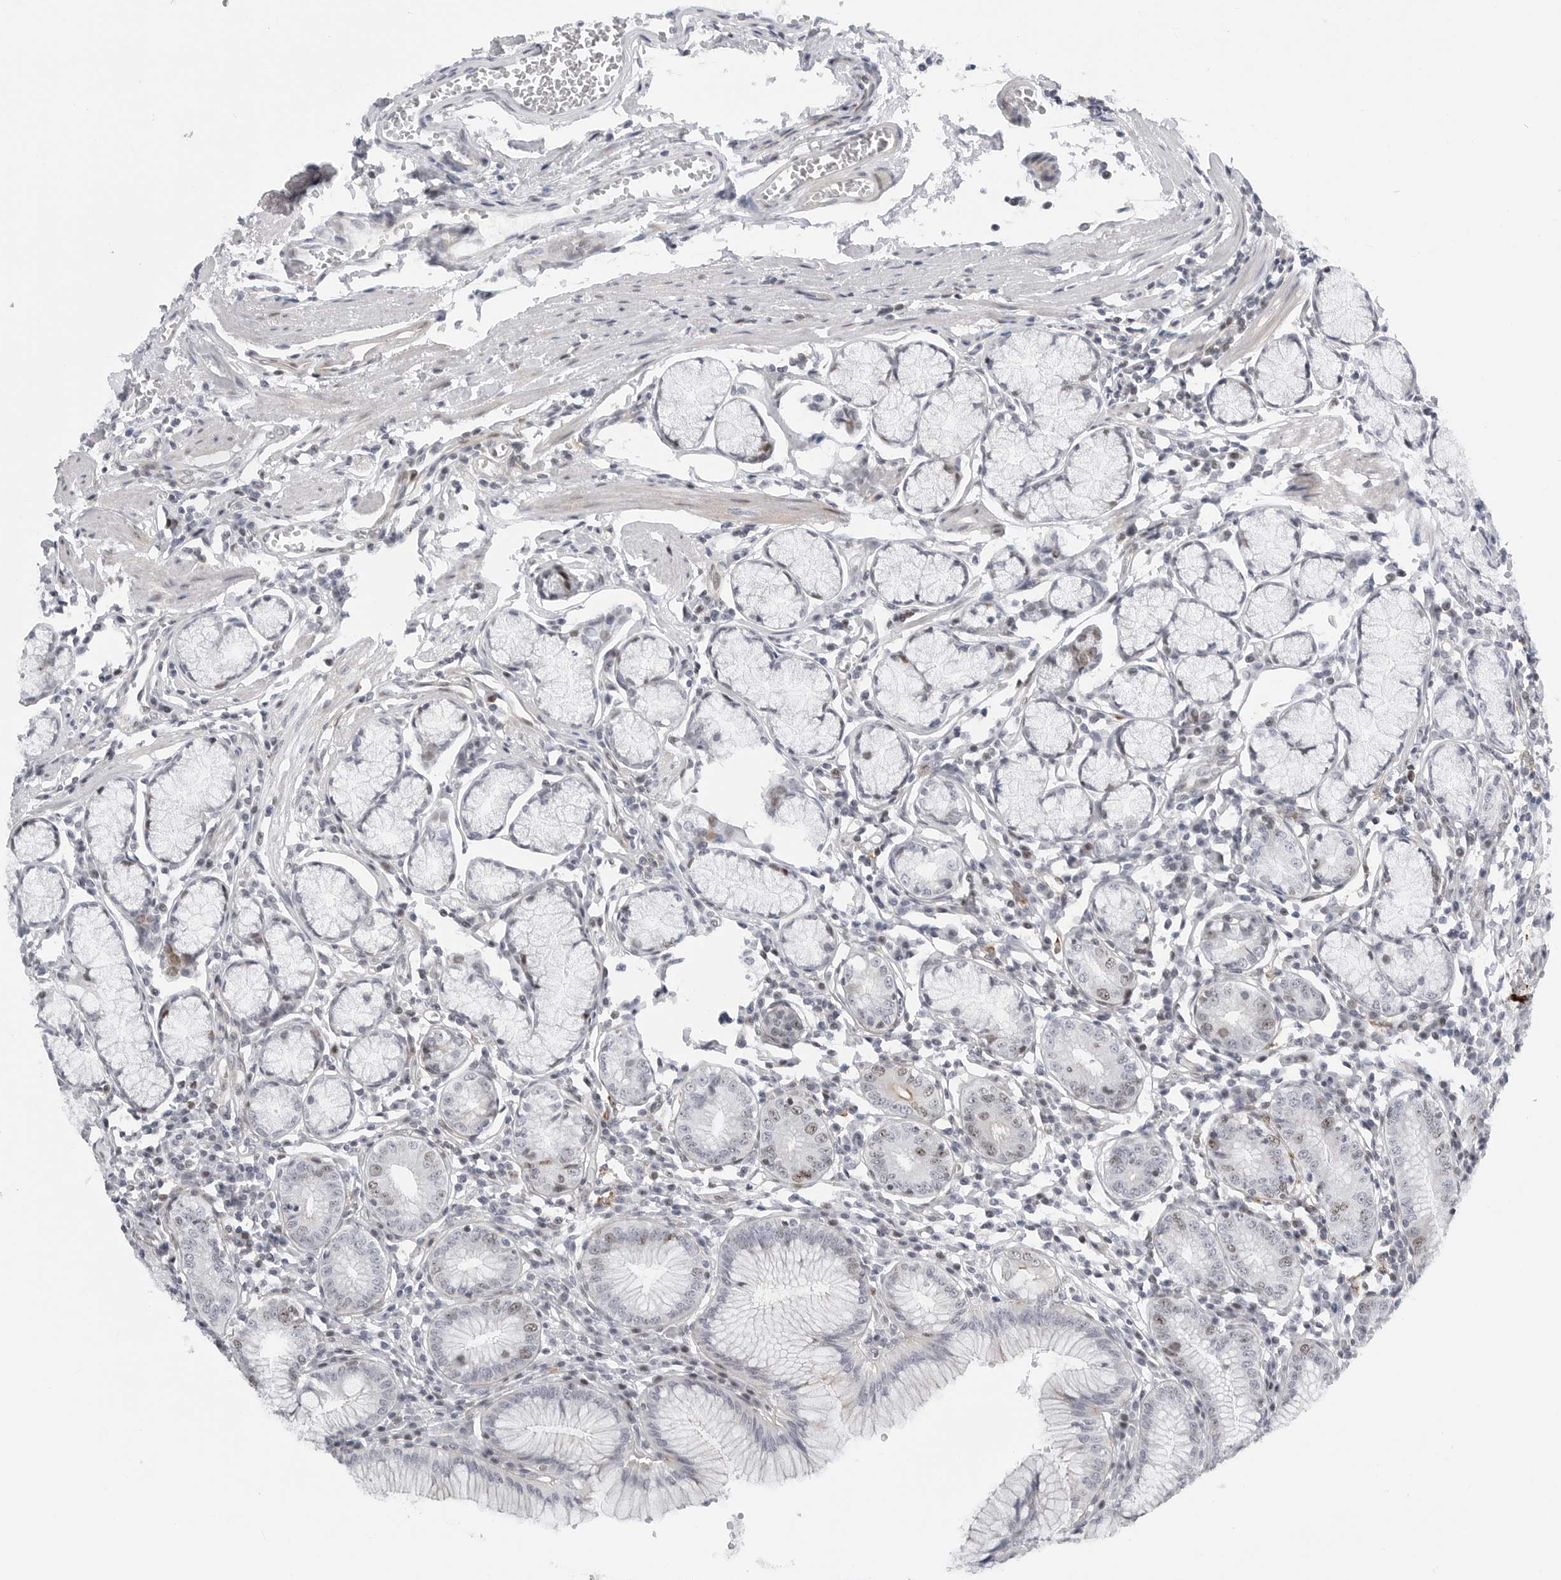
{"staining": {"intensity": "moderate", "quantity": "<25%", "location": "nuclear"}, "tissue": "stomach", "cell_type": "Glandular cells", "image_type": "normal", "snomed": [{"axis": "morphology", "description": "Normal tissue, NOS"}, {"axis": "topography", "description": "Stomach"}], "caption": "Immunohistochemistry of unremarkable stomach shows low levels of moderate nuclear positivity in approximately <25% of glandular cells.", "gene": "FAM135B", "patient": {"sex": "male", "age": 55}}